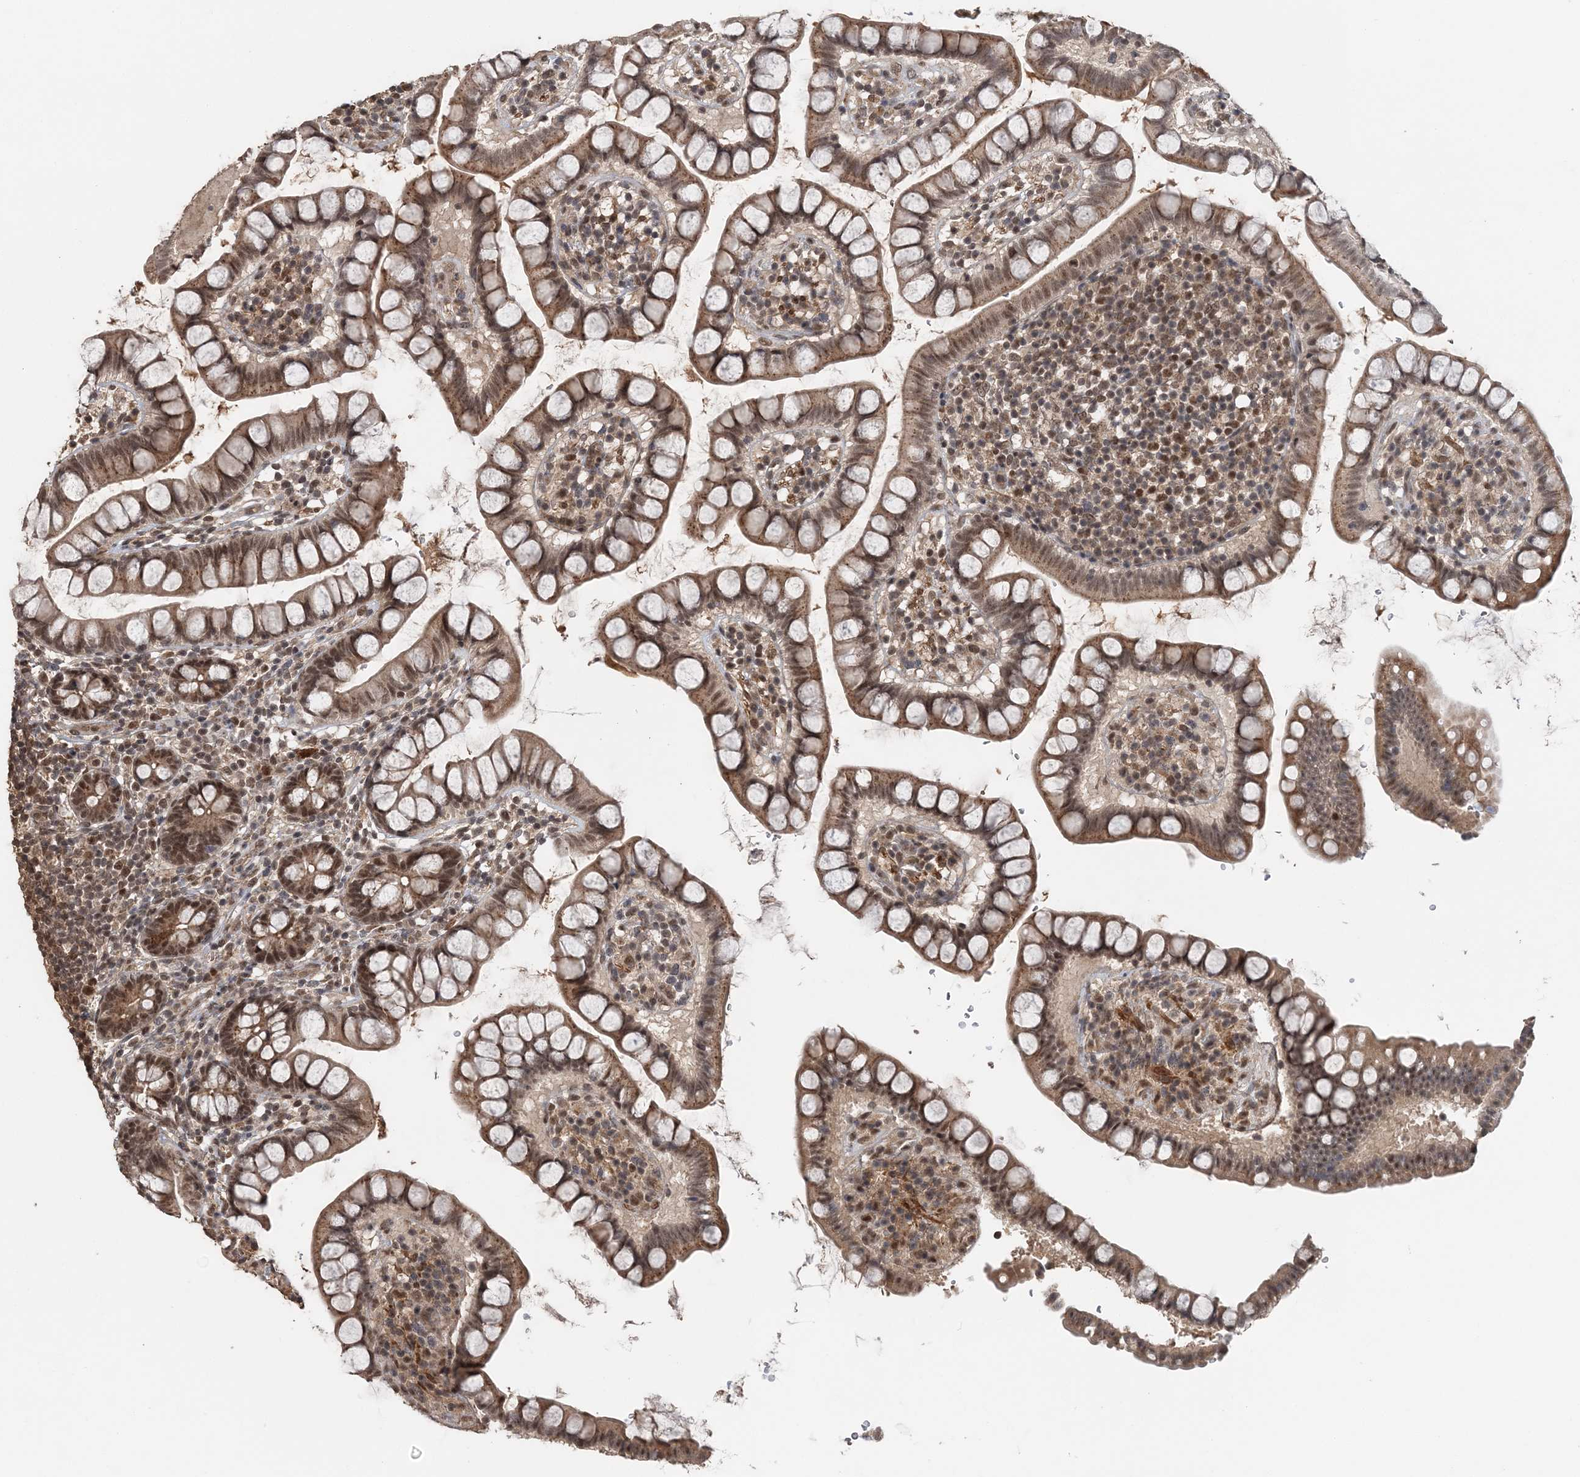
{"staining": {"intensity": "moderate", "quantity": ">75%", "location": "cytoplasmic/membranous,nuclear"}, "tissue": "small intestine", "cell_type": "Glandular cells", "image_type": "normal", "snomed": [{"axis": "morphology", "description": "Normal tissue, NOS"}, {"axis": "topography", "description": "Small intestine"}], "caption": "A photomicrograph of small intestine stained for a protein exhibits moderate cytoplasmic/membranous,nuclear brown staining in glandular cells. The staining was performed using DAB, with brown indicating positive protein expression. Nuclei are stained blue with hematoxylin.", "gene": "TSHZ2", "patient": {"sex": "female", "age": 84}}